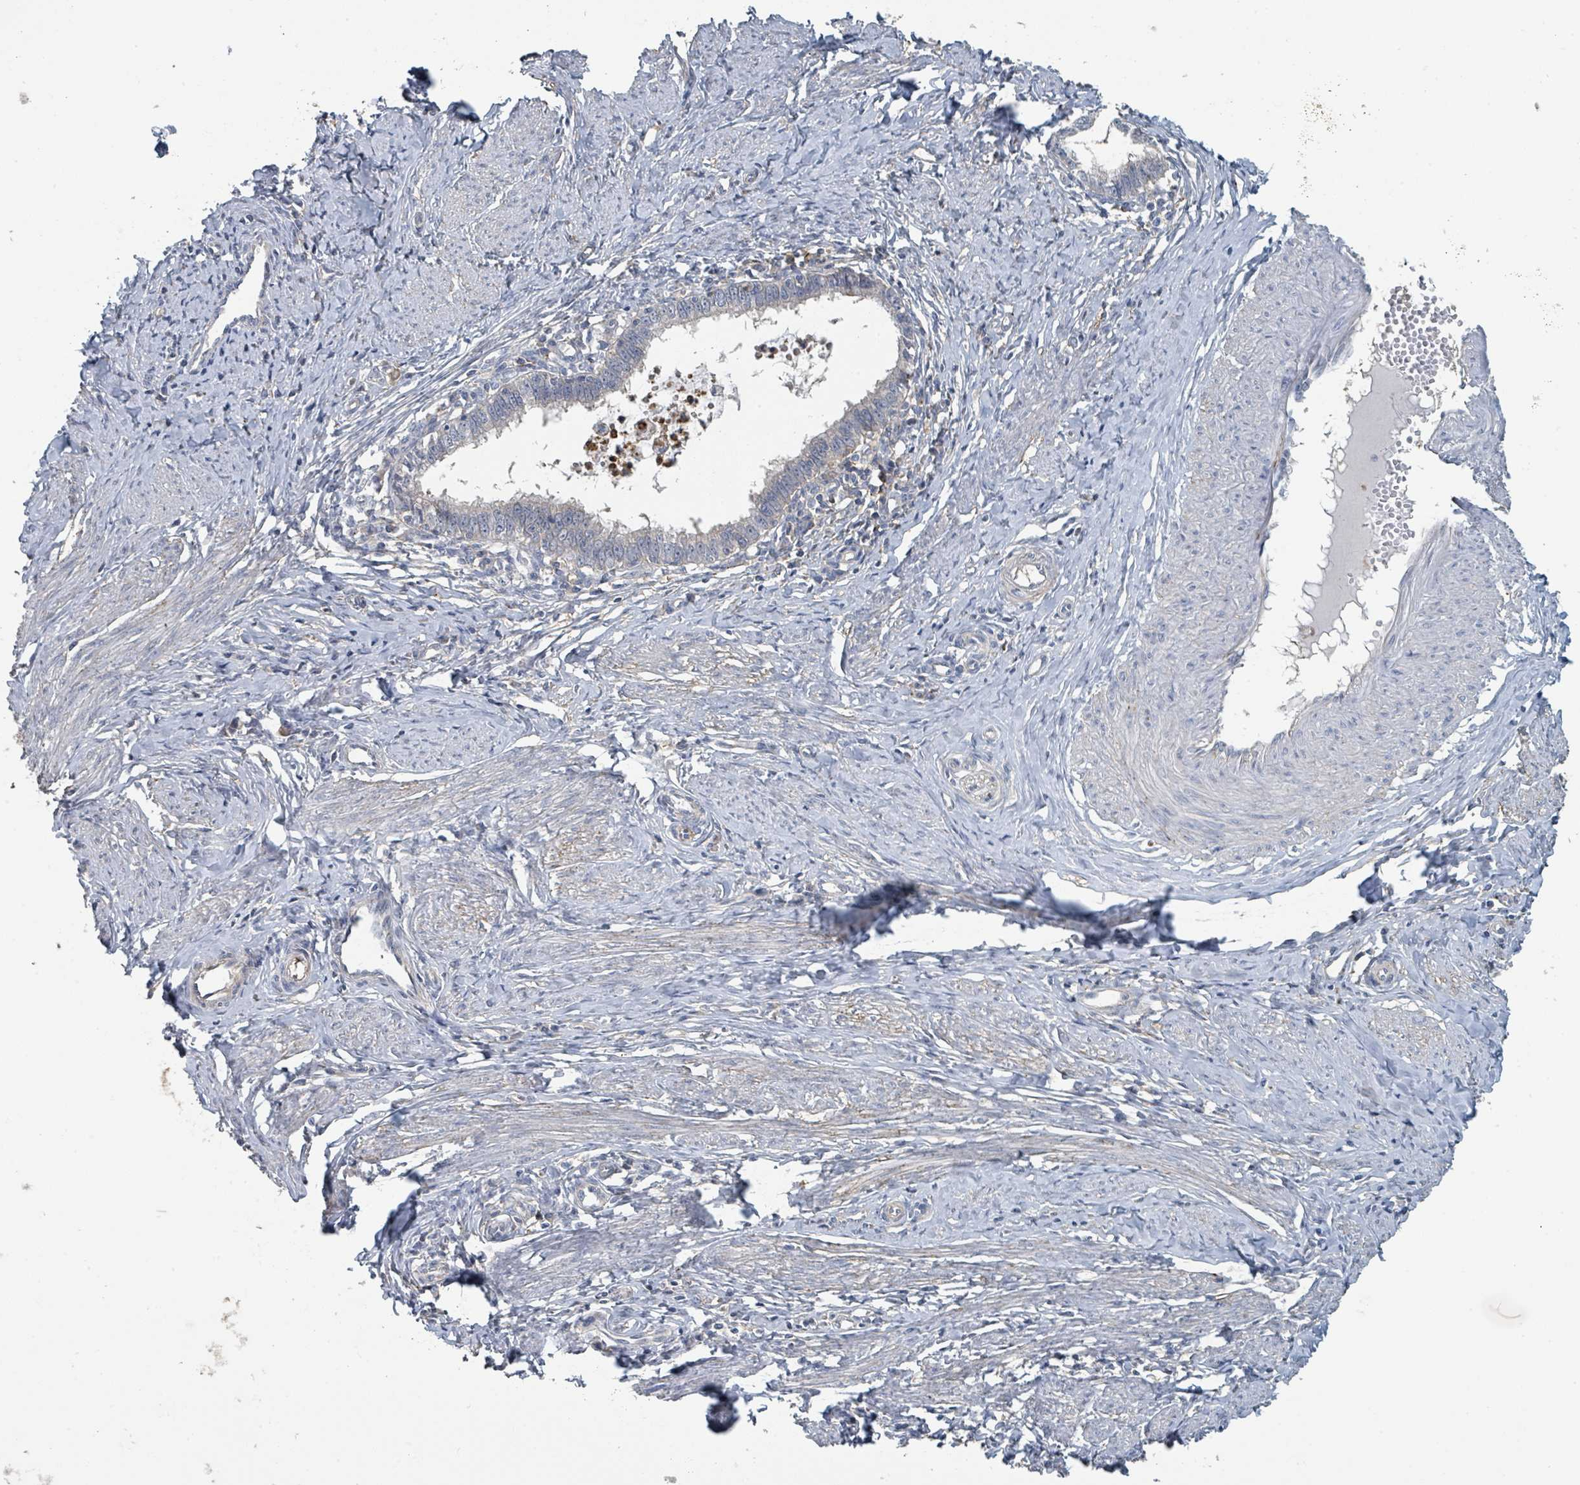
{"staining": {"intensity": "negative", "quantity": "none", "location": "none"}, "tissue": "cervical cancer", "cell_type": "Tumor cells", "image_type": "cancer", "snomed": [{"axis": "morphology", "description": "Adenocarcinoma, NOS"}, {"axis": "topography", "description": "Cervix"}], "caption": "A micrograph of cervical cancer (adenocarcinoma) stained for a protein exhibits no brown staining in tumor cells.", "gene": "LRRC42", "patient": {"sex": "female", "age": 36}}